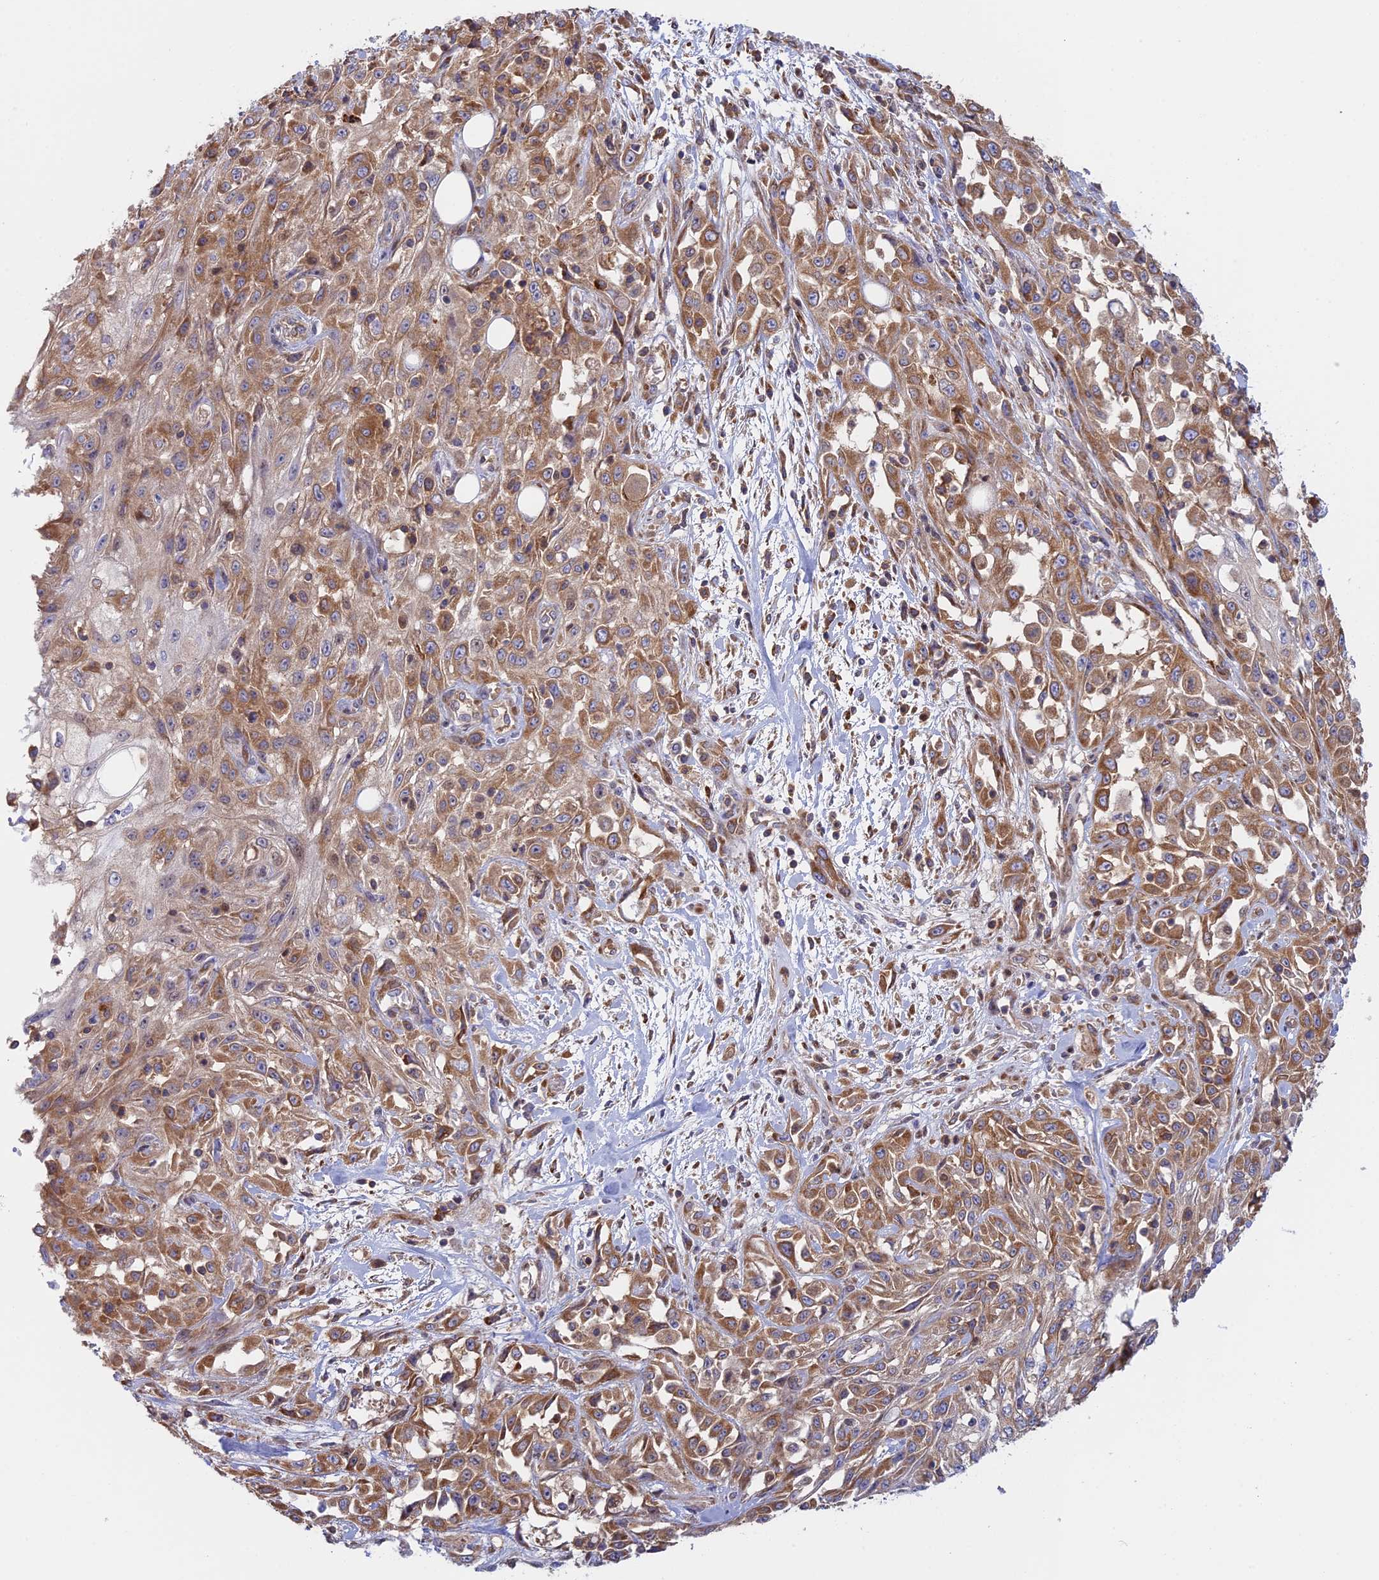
{"staining": {"intensity": "moderate", "quantity": ">75%", "location": "cytoplasmic/membranous"}, "tissue": "skin cancer", "cell_type": "Tumor cells", "image_type": "cancer", "snomed": [{"axis": "morphology", "description": "Squamous cell carcinoma, NOS"}, {"axis": "morphology", "description": "Squamous cell carcinoma, metastatic, NOS"}, {"axis": "topography", "description": "Skin"}, {"axis": "topography", "description": "Lymph node"}], "caption": "Protein expression analysis of human skin squamous cell carcinoma reveals moderate cytoplasmic/membranous positivity in approximately >75% of tumor cells.", "gene": "GMIP", "patient": {"sex": "male", "age": 75}}